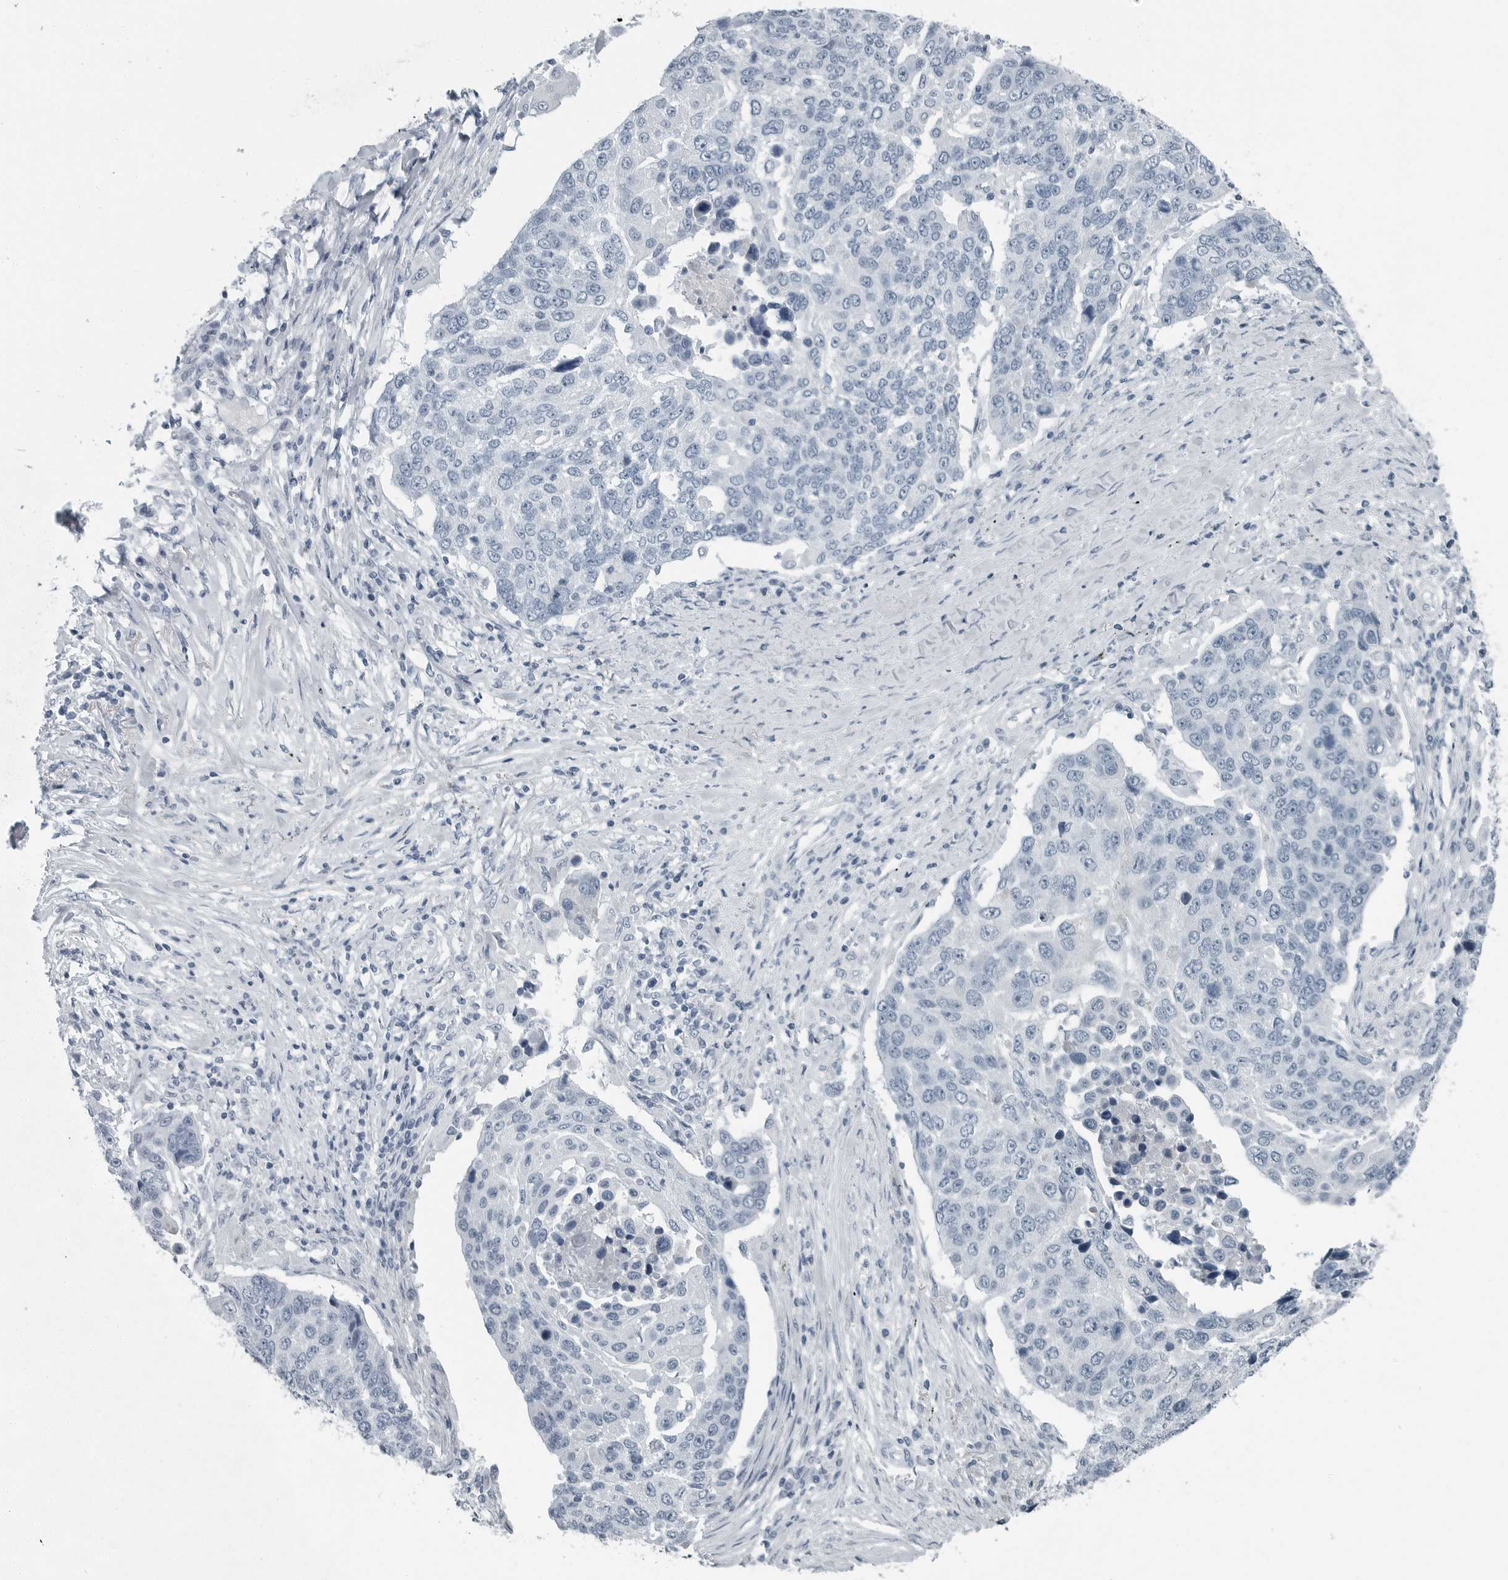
{"staining": {"intensity": "negative", "quantity": "none", "location": "none"}, "tissue": "lung cancer", "cell_type": "Tumor cells", "image_type": "cancer", "snomed": [{"axis": "morphology", "description": "Squamous cell carcinoma, NOS"}, {"axis": "topography", "description": "Lung"}], "caption": "The photomicrograph displays no staining of tumor cells in lung cancer. (Immunohistochemistry (ihc), brightfield microscopy, high magnification).", "gene": "ZPBP2", "patient": {"sex": "male", "age": 66}}